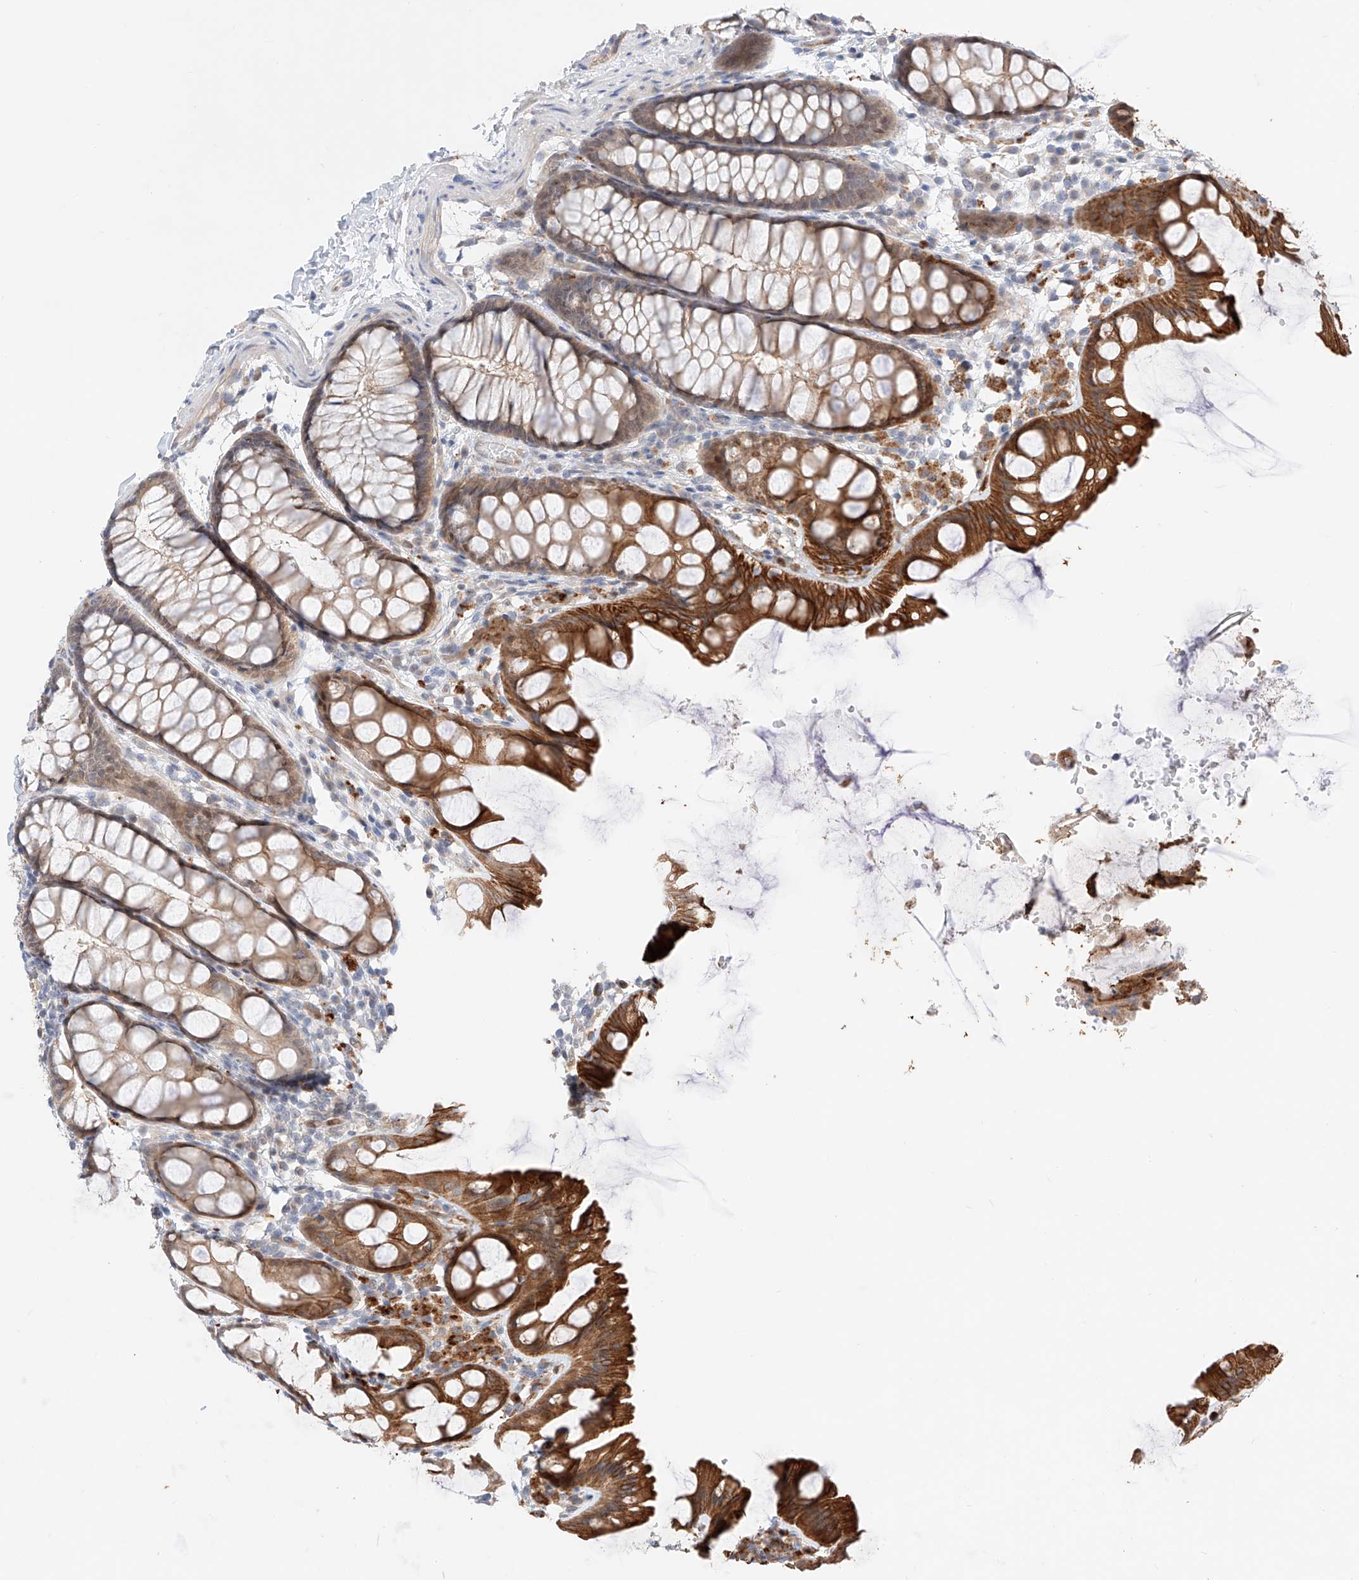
{"staining": {"intensity": "negative", "quantity": "none", "location": "none"}, "tissue": "colon", "cell_type": "Endothelial cells", "image_type": "normal", "snomed": [{"axis": "morphology", "description": "Normal tissue, NOS"}, {"axis": "topography", "description": "Colon"}], "caption": "Endothelial cells show no significant protein staining in normal colon. (Brightfield microscopy of DAB (3,3'-diaminobenzidine) immunohistochemistry at high magnification).", "gene": "GCNT1", "patient": {"sex": "male", "age": 47}}